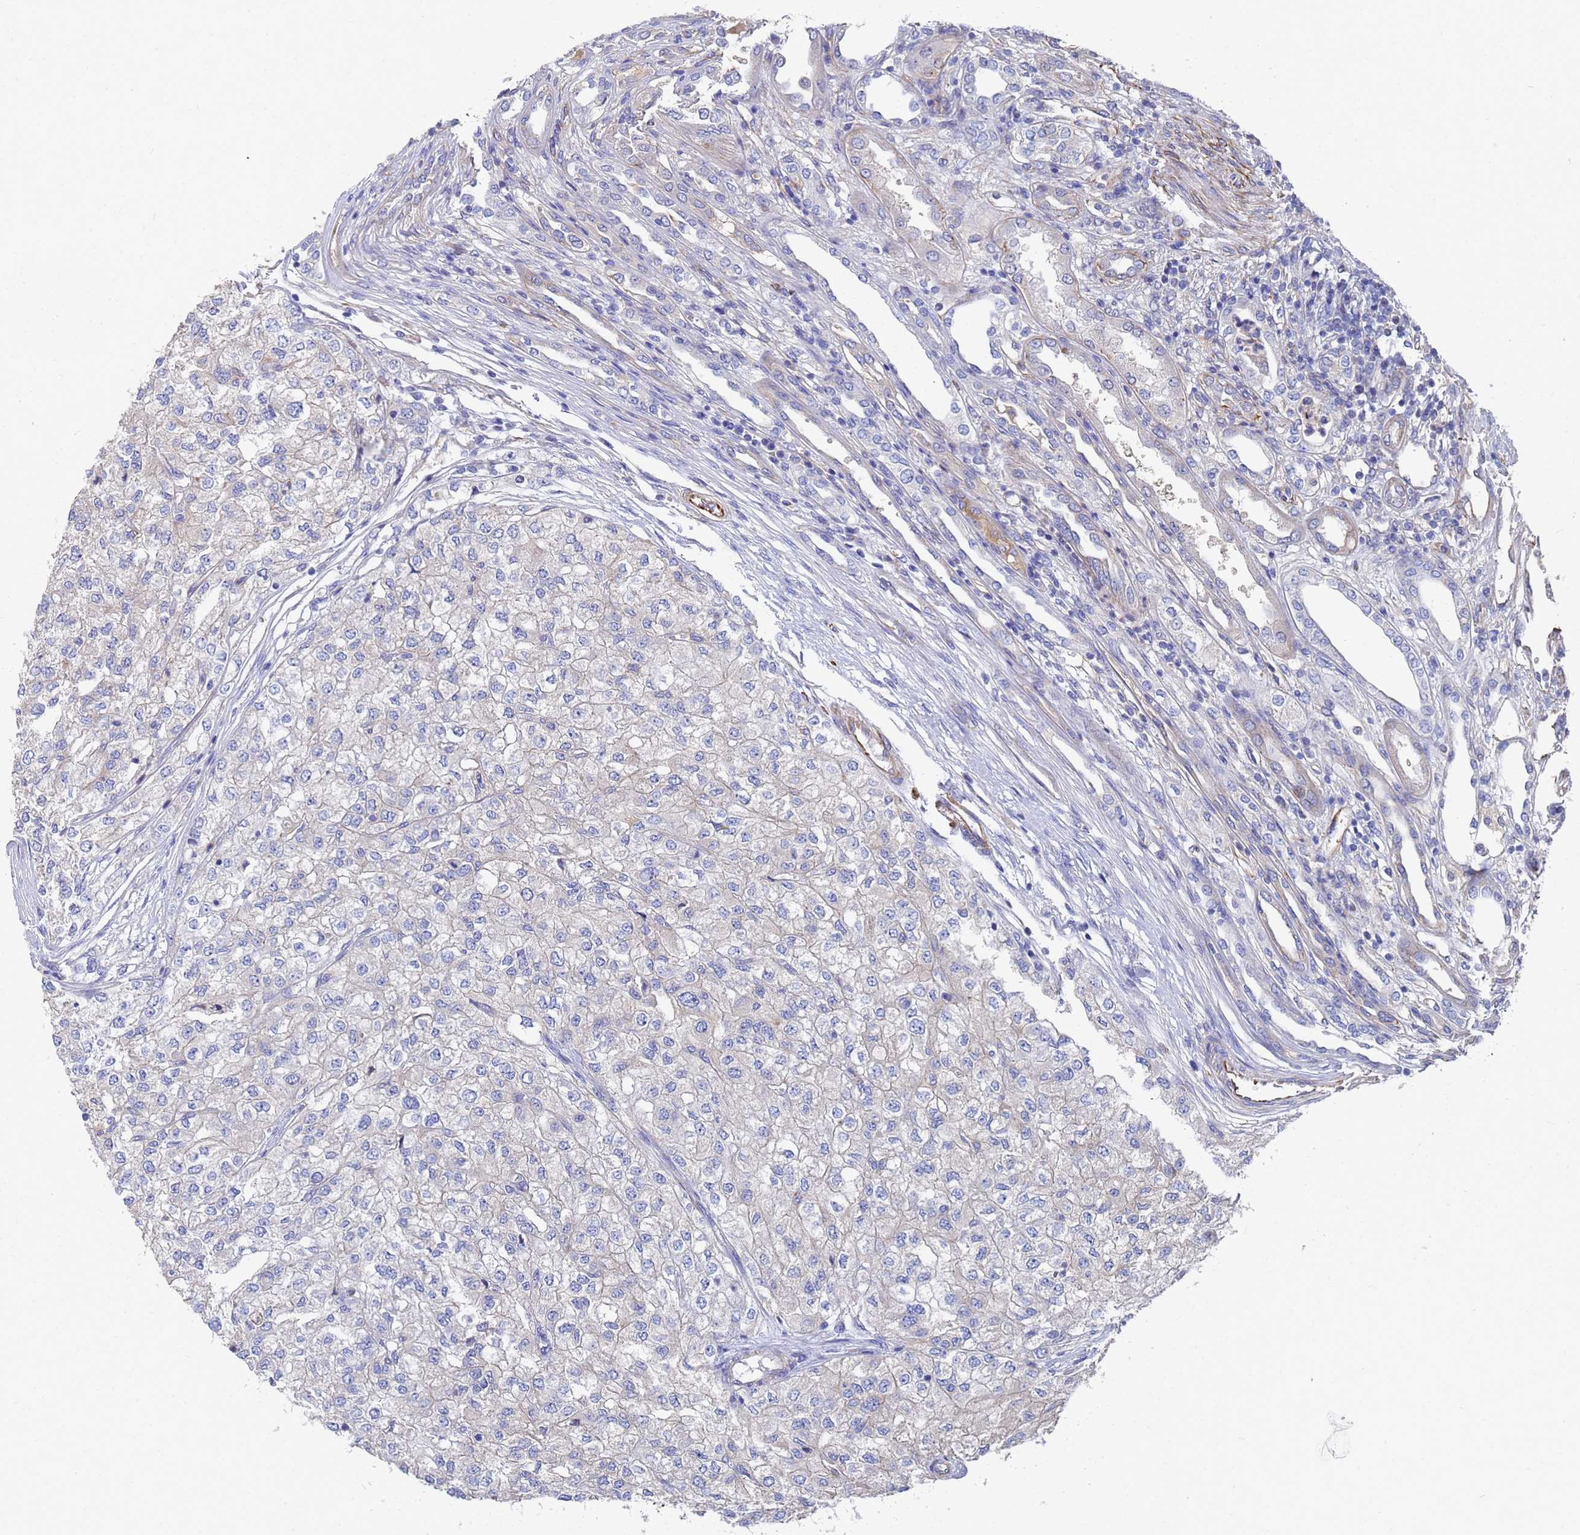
{"staining": {"intensity": "negative", "quantity": "none", "location": "none"}, "tissue": "renal cancer", "cell_type": "Tumor cells", "image_type": "cancer", "snomed": [{"axis": "morphology", "description": "Adenocarcinoma, NOS"}, {"axis": "topography", "description": "Kidney"}], "caption": "This is an immunohistochemistry (IHC) image of renal adenocarcinoma. There is no positivity in tumor cells.", "gene": "SYT13", "patient": {"sex": "female", "age": 54}}